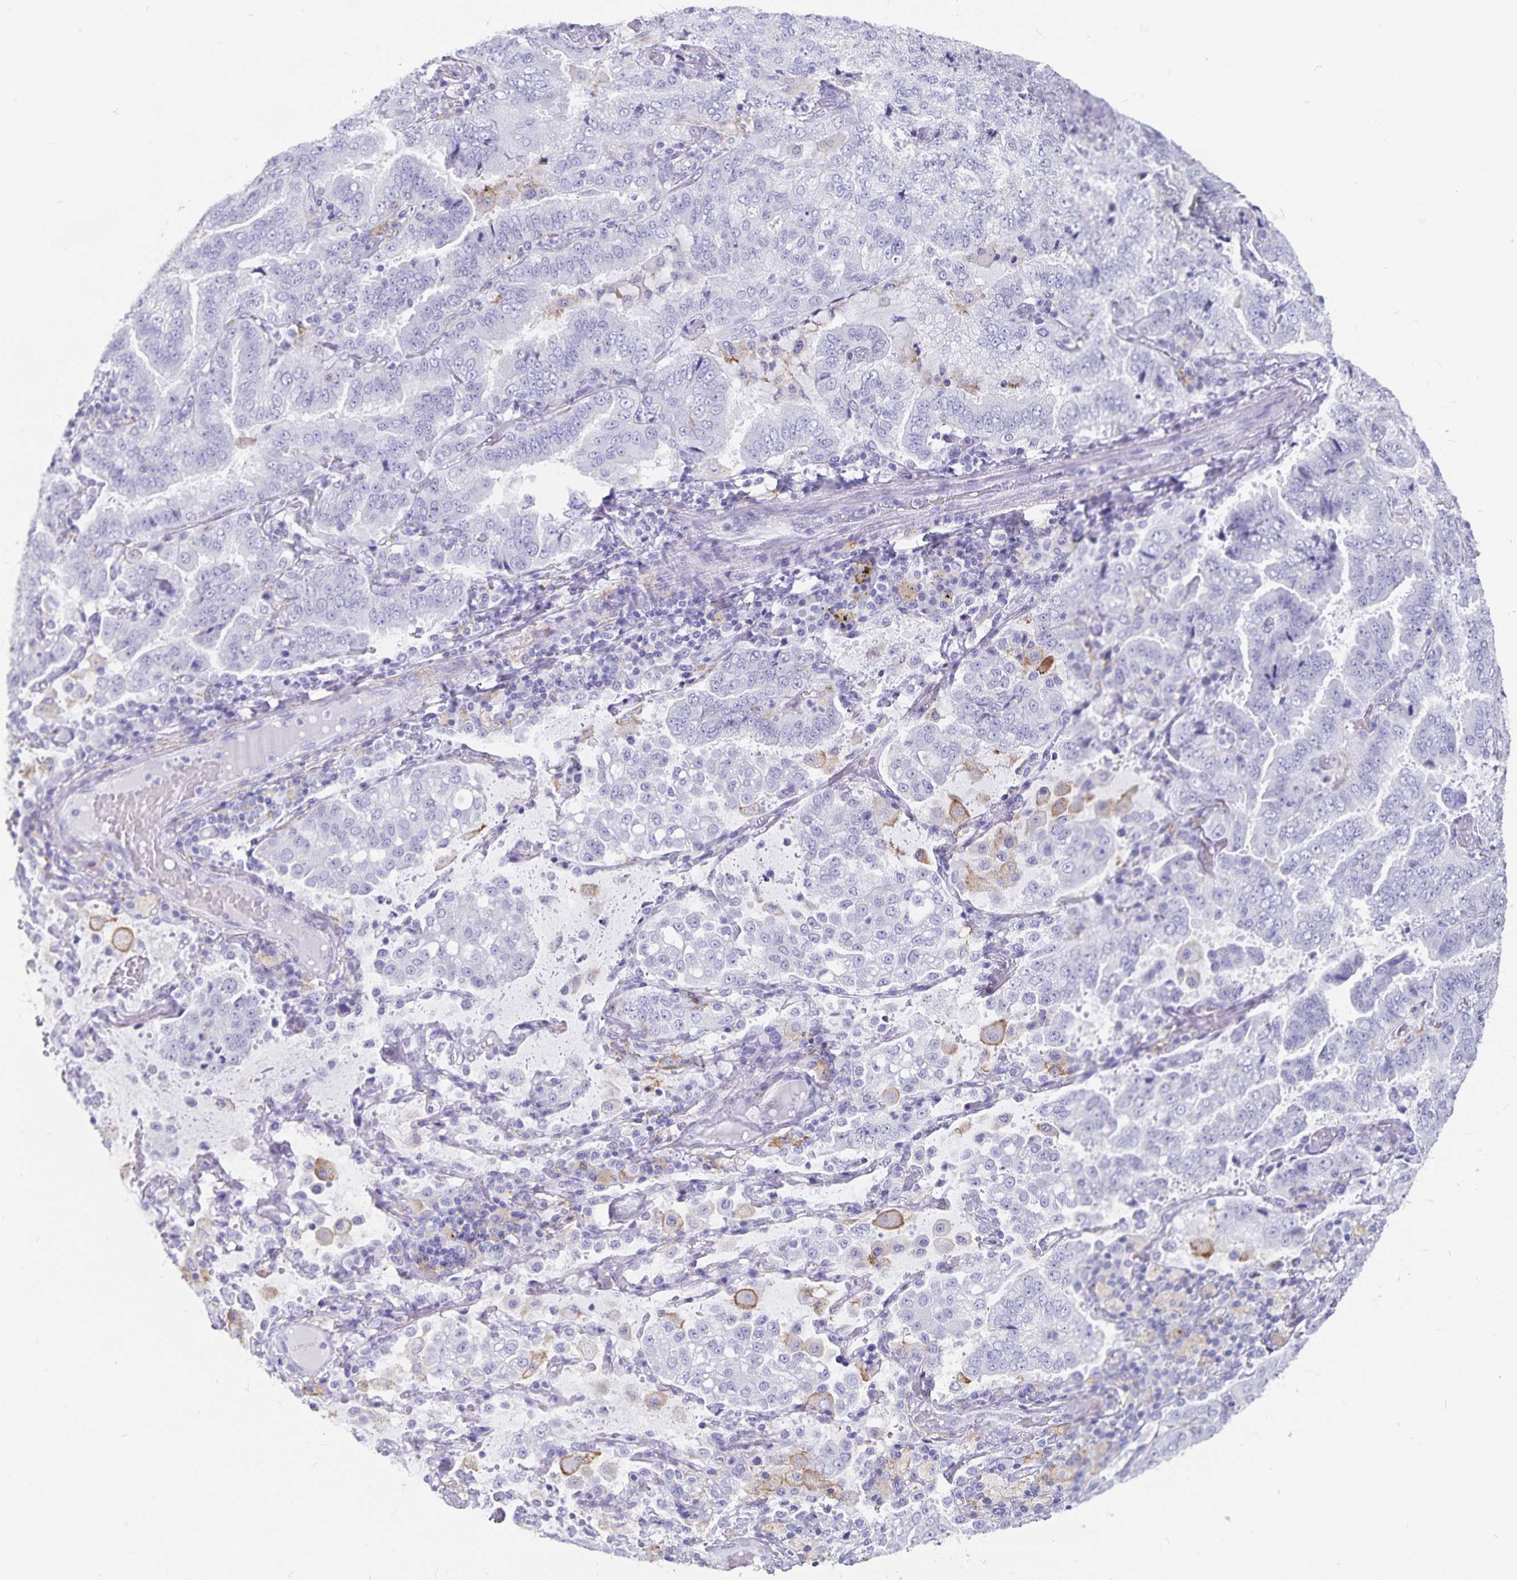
{"staining": {"intensity": "negative", "quantity": "none", "location": "none"}, "tissue": "lung cancer", "cell_type": "Tumor cells", "image_type": "cancer", "snomed": [{"axis": "morphology", "description": "Aneuploidy"}, {"axis": "morphology", "description": "Adenocarcinoma, NOS"}, {"axis": "morphology", "description": "Adenocarcinoma, metastatic, NOS"}, {"axis": "topography", "description": "Lymph node"}, {"axis": "topography", "description": "Lung"}], "caption": "A high-resolution photomicrograph shows immunohistochemistry staining of lung cancer, which shows no significant staining in tumor cells.", "gene": "PLAC1", "patient": {"sex": "female", "age": 48}}